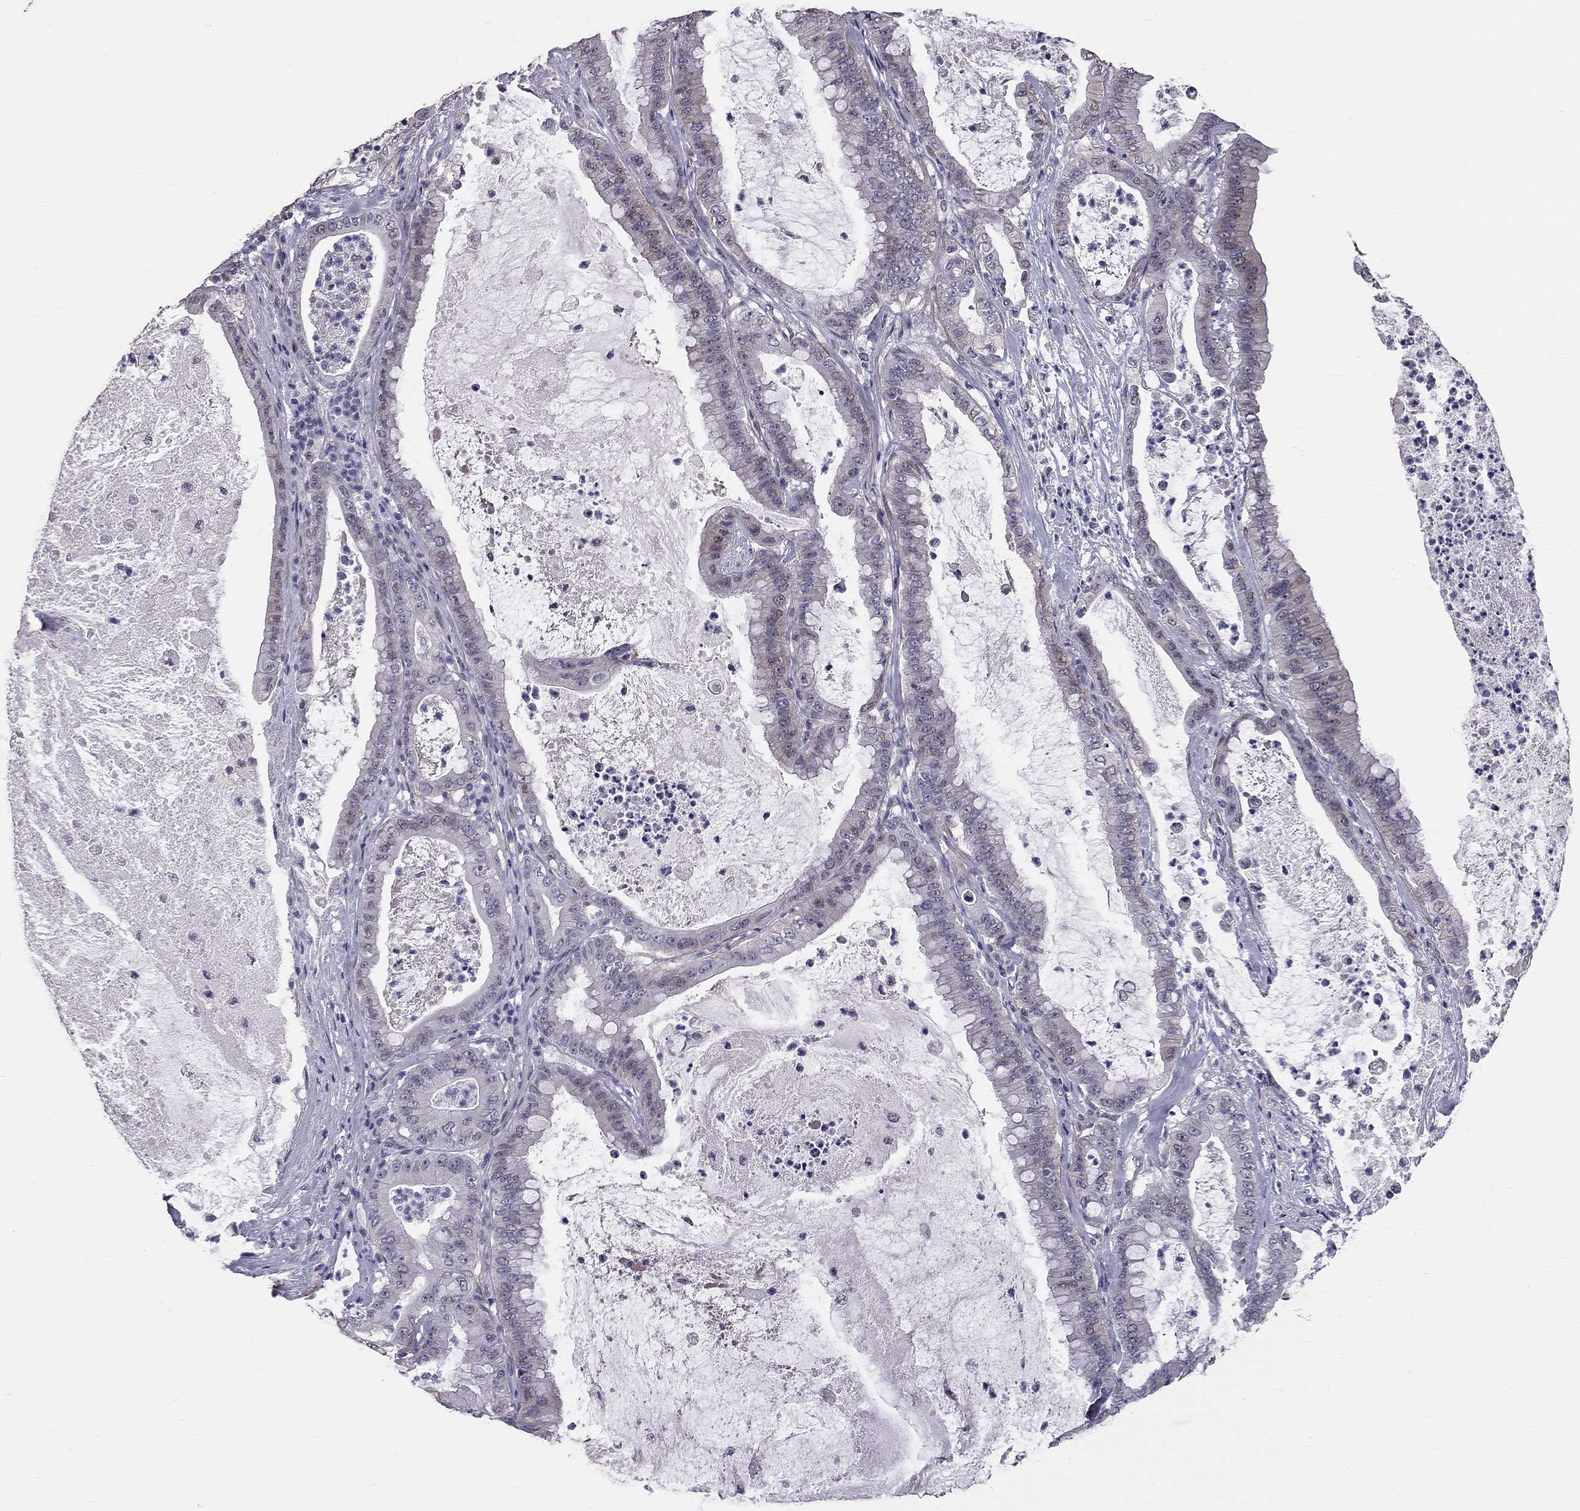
{"staining": {"intensity": "negative", "quantity": "none", "location": "none"}, "tissue": "pancreatic cancer", "cell_type": "Tumor cells", "image_type": "cancer", "snomed": [{"axis": "morphology", "description": "Adenocarcinoma, NOS"}, {"axis": "topography", "description": "Pancreas"}], "caption": "This is a image of IHC staining of pancreatic adenocarcinoma, which shows no positivity in tumor cells. (Immunohistochemistry, brightfield microscopy, high magnification).", "gene": "GJB4", "patient": {"sex": "male", "age": 71}}